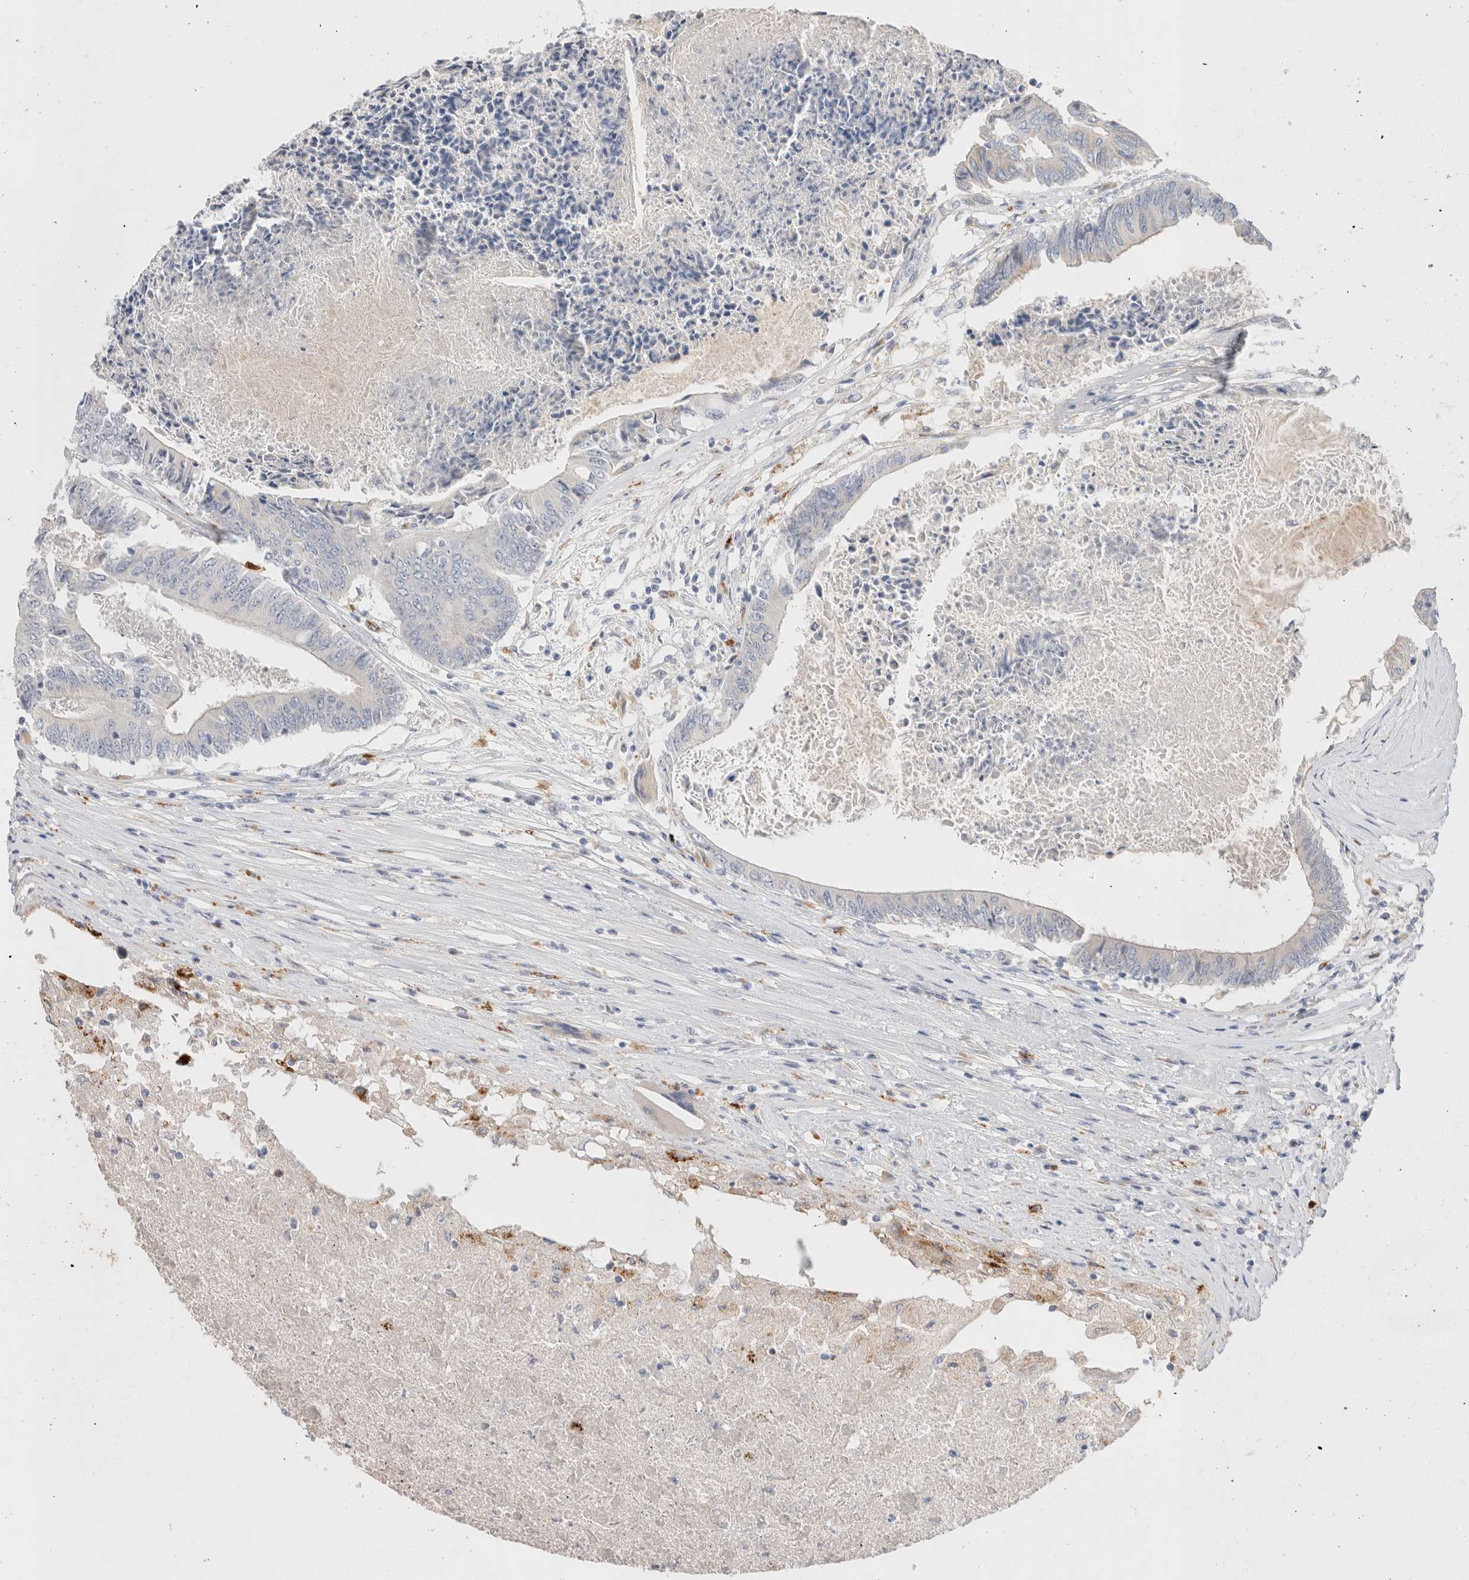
{"staining": {"intensity": "negative", "quantity": "none", "location": "none"}, "tissue": "colorectal cancer", "cell_type": "Tumor cells", "image_type": "cancer", "snomed": [{"axis": "morphology", "description": "Adenocarcinoma, NOS"}, {"axis": "topography", "description": "Rectum"}], "caption": "Histopathology image shows no protein staining in tumor cells of adenocarcinoma (colorectal) tissue. (Stains: DAB (3,3'-diaminobenzidine) immunohistochemistry with hematoxylin counter stain, Microscopy: brightfield microscopy at high magnification).", "gene": "HPGDS", "patient": {"sex": "male", "age": 63}}